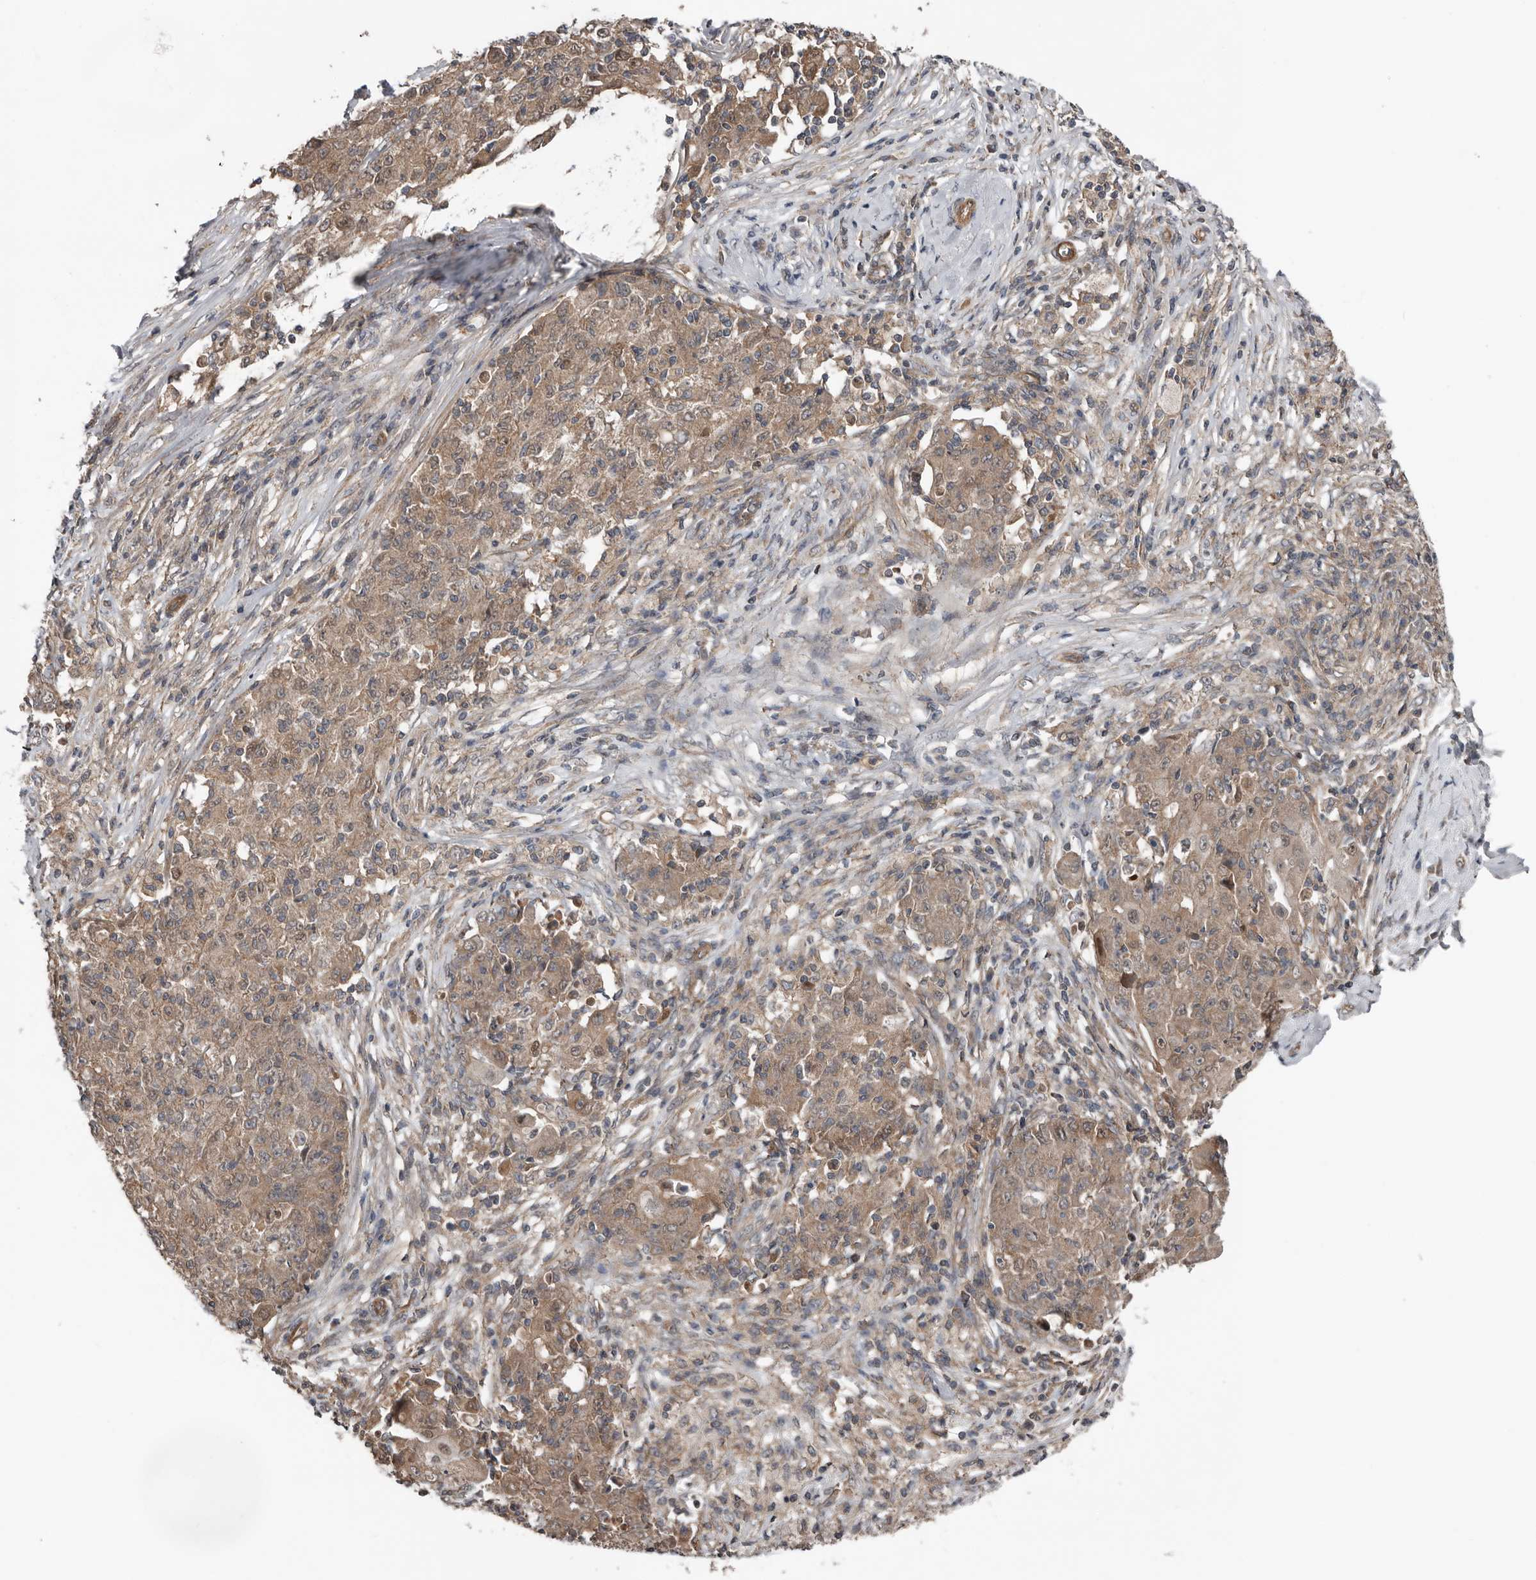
{"staining": {"intensity": "moderate", "quantity": ">75%", "location": "cytoplasmic/membranous"}, "tissue": "ovarian cancer", "cell_type": "Tumor cells", "image_type": "cancer", "snomed": [{"axis": "morphology", "description": "Carcinoma, endometroid"}, {"axis": "topography", "description": "Ovary"}], "caption": "A brown stain highlights moderate cytoplasmic/membranous positivity of a protein in ovarian cancer (endometroid carcinoma) tumor cells. The staining was performed using DAB (3,3'-diaminobenzidine) to visualize the protein expression in brown, while the nuclei were stained in blue with hematoxylin (Magnification: 20x).", "gene": "DNAJB4", "patient": {"sex": "female", "age": 42}}